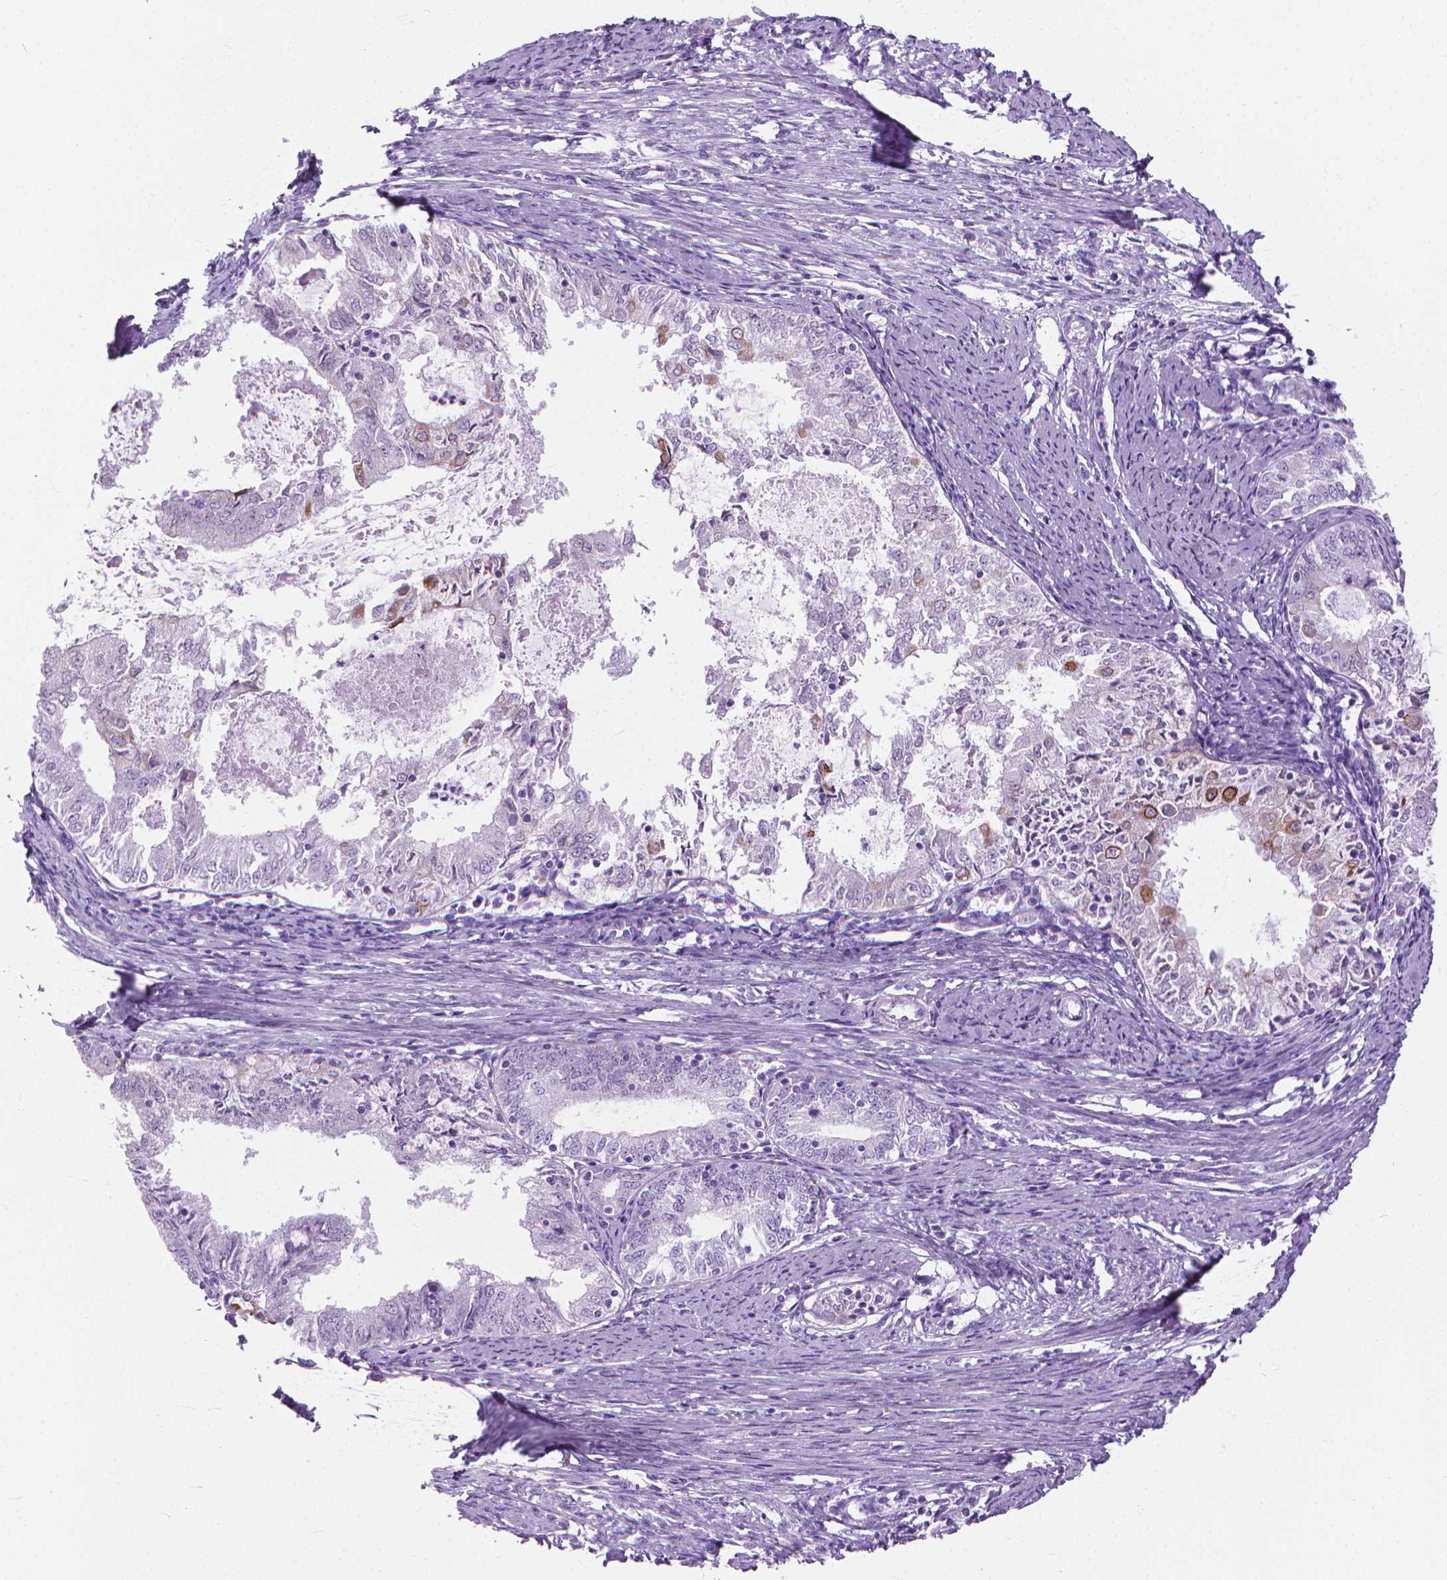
{"staining": {"intensity": "moderate", "quantity": "<25%", "location": "cytoplasmic/membranous"}, "tissue": "endometrial cancer", "cell_type": "Tumor cells", "image_type": "cancer", "snomed": [{"axis": "morphology", "description": "Adenocarcinoma, NOS"}, {"axis": "topography", "description": "Endometrium"}], "caption": "Endometrial cancer (adenocarcinoma) stained with DAB immunohistochemistry shows low levels of moderate cytoplasmic/membranous expression in about <25% of tumor cells.", "gene": "HTR2B", "patient": {"sex": "female", "age": 57}}